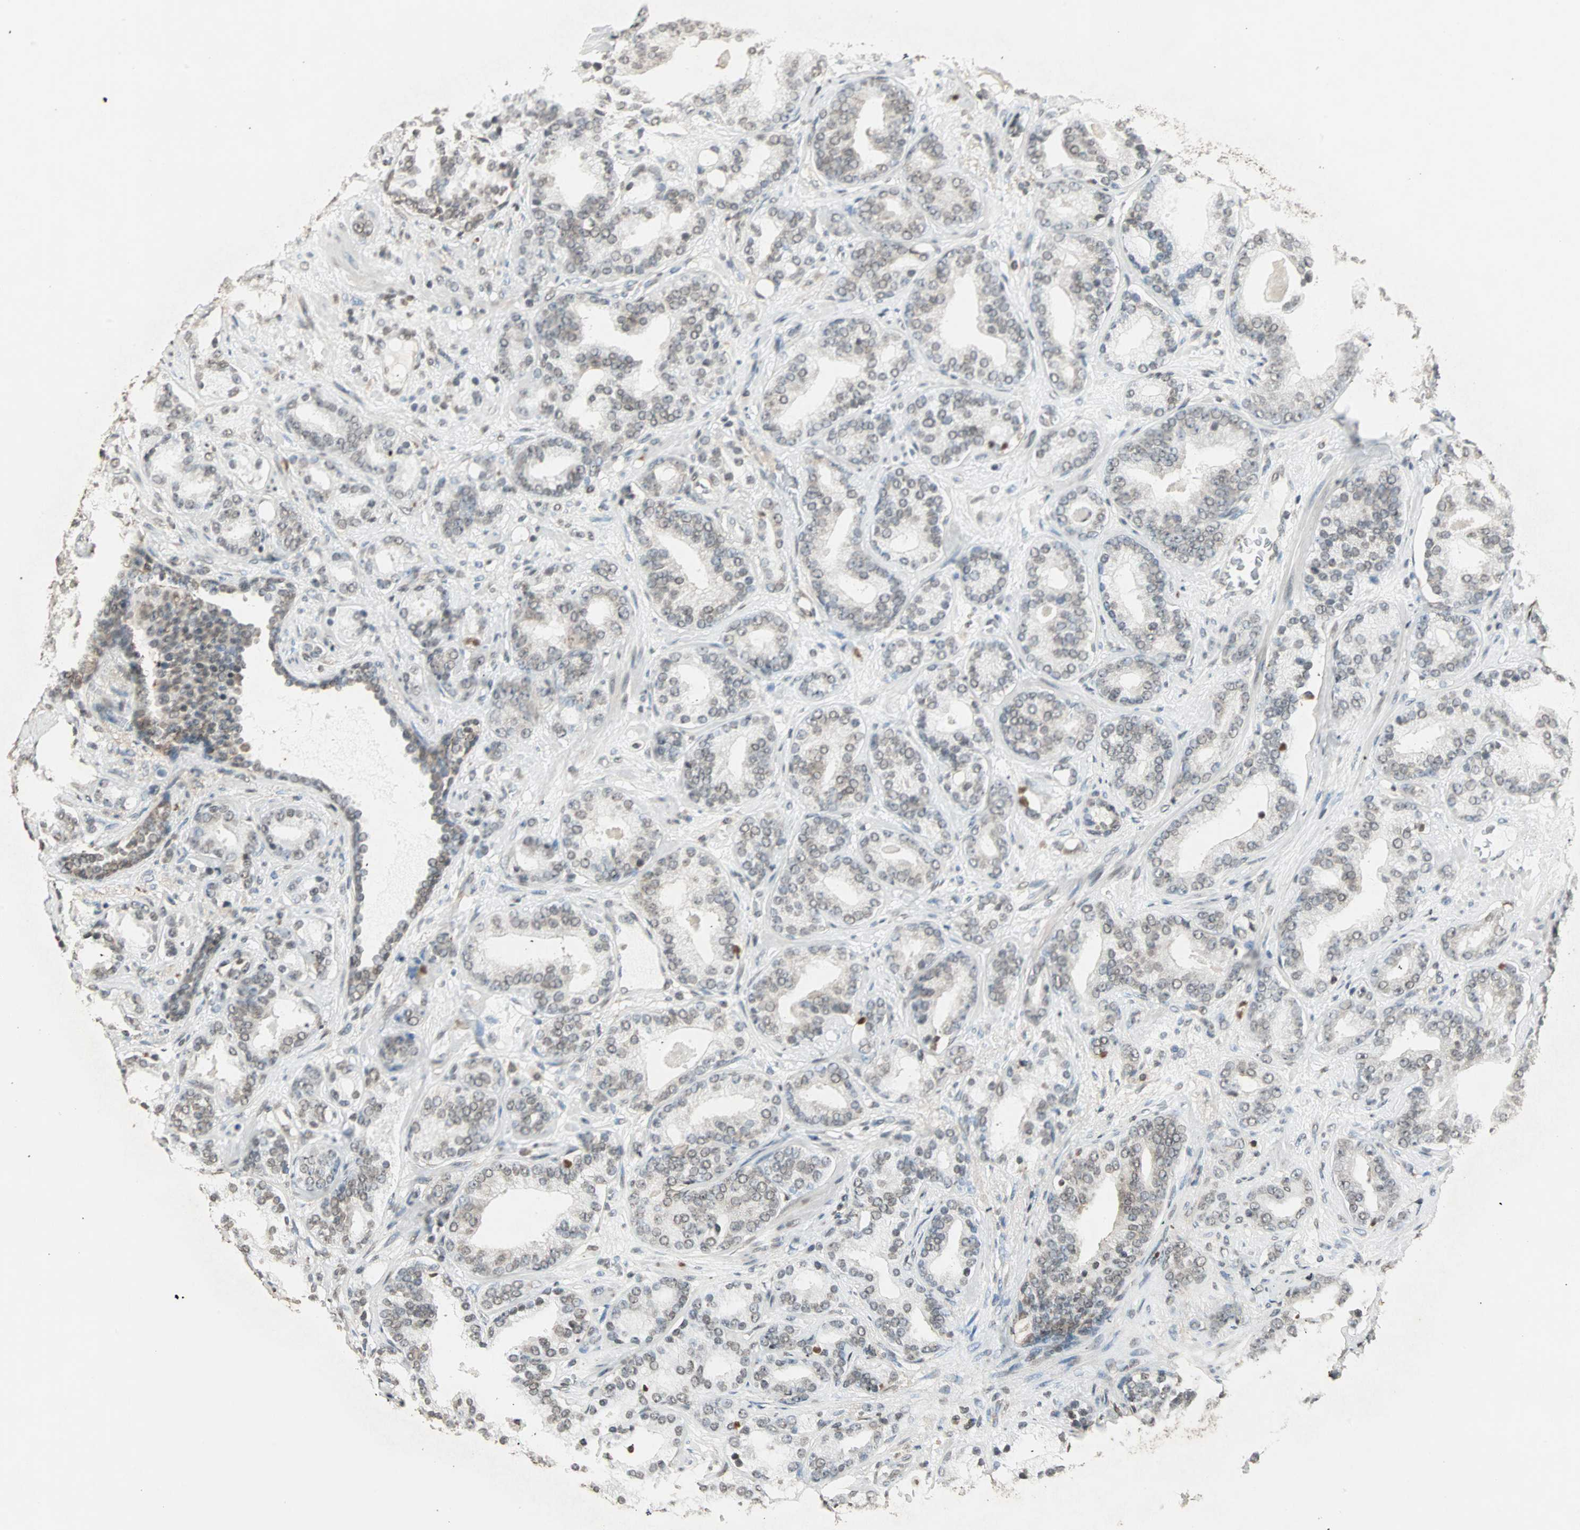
{"staining": {"intensity": "weak", "quantity": "25%-75%", "location": "cytoplasmic/membranous,nuclear"}, "tissue": "prostate cancer", "cell_type": "Tumor cells", "image_type": "cancer", "snomed": [{"axis": "morphology", "description": "Adenocarcinoma, Low grade"}, {"axis": "topography", "description": "Prostate"}], "caption": "Prostate cancer (adenocarcinoma (low-grade)) stained for a protein (brown) displays weak cytoplasmic/membranous and nuclear positive staining in about 25%-75% of tumor cells.", "gene": "PRELID1", "patient": {"sex": "male", "age": 63}}